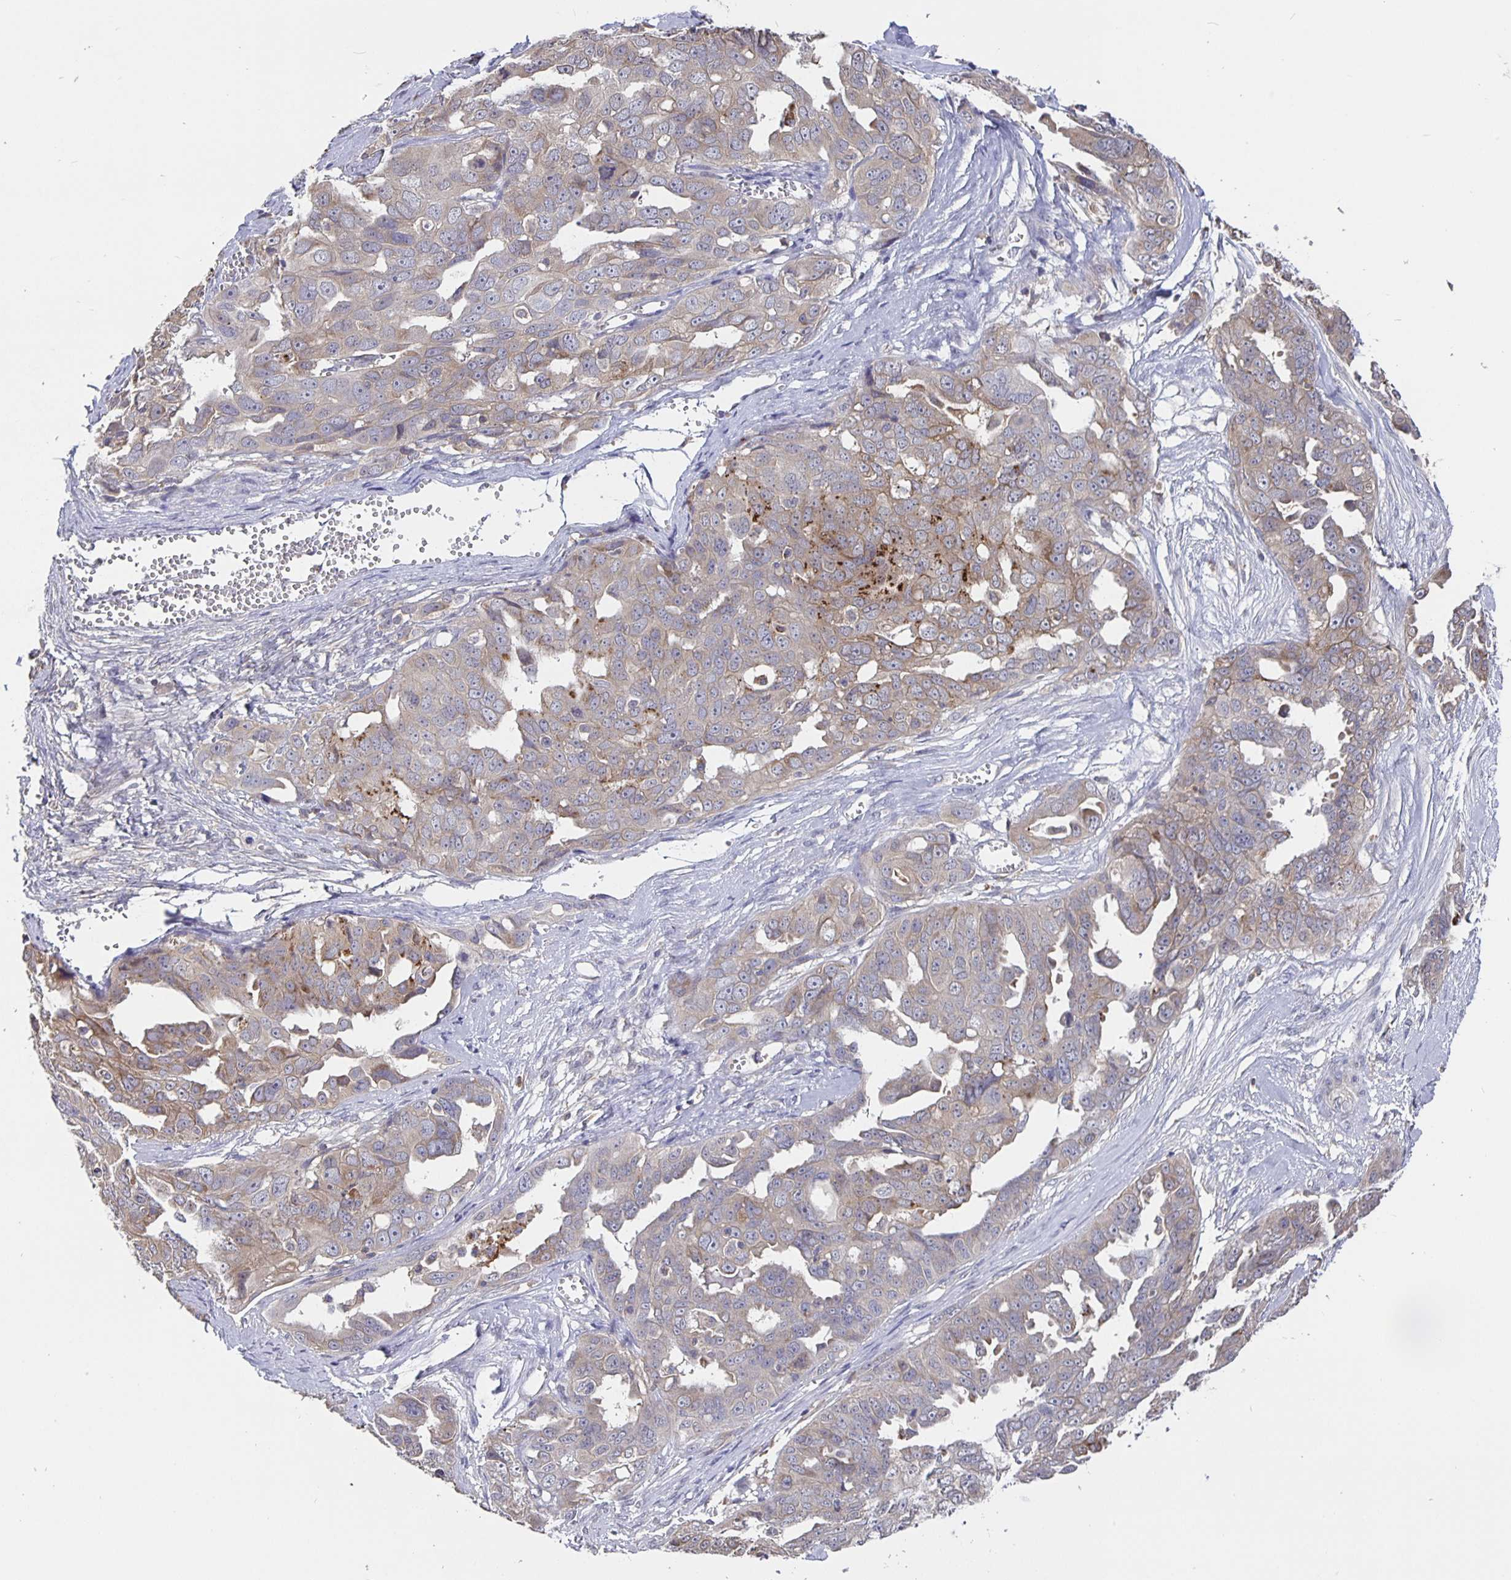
{"staining": {"intensity": "weak", "quantity": "25%-75%", "location": "cytoplasmic/membranous"}, "tissue": "ovarian cancer", "cell_type": "Tumor cells", "image_type": "cancer", "snomed": [{"axis": "morphology", "description": "Carcinoma, endometroid"}, {"axis": "topography", "description": "Ovary"}], "caption": "The photomicrograph reveals staining of endometroid carcinoma (ovarian), revealing weak cytoplasmic/membranous protein expression (brown color) within tumor cells.", "gene": "FEM1C", "patient": {"sex": "female", "age": 70}}